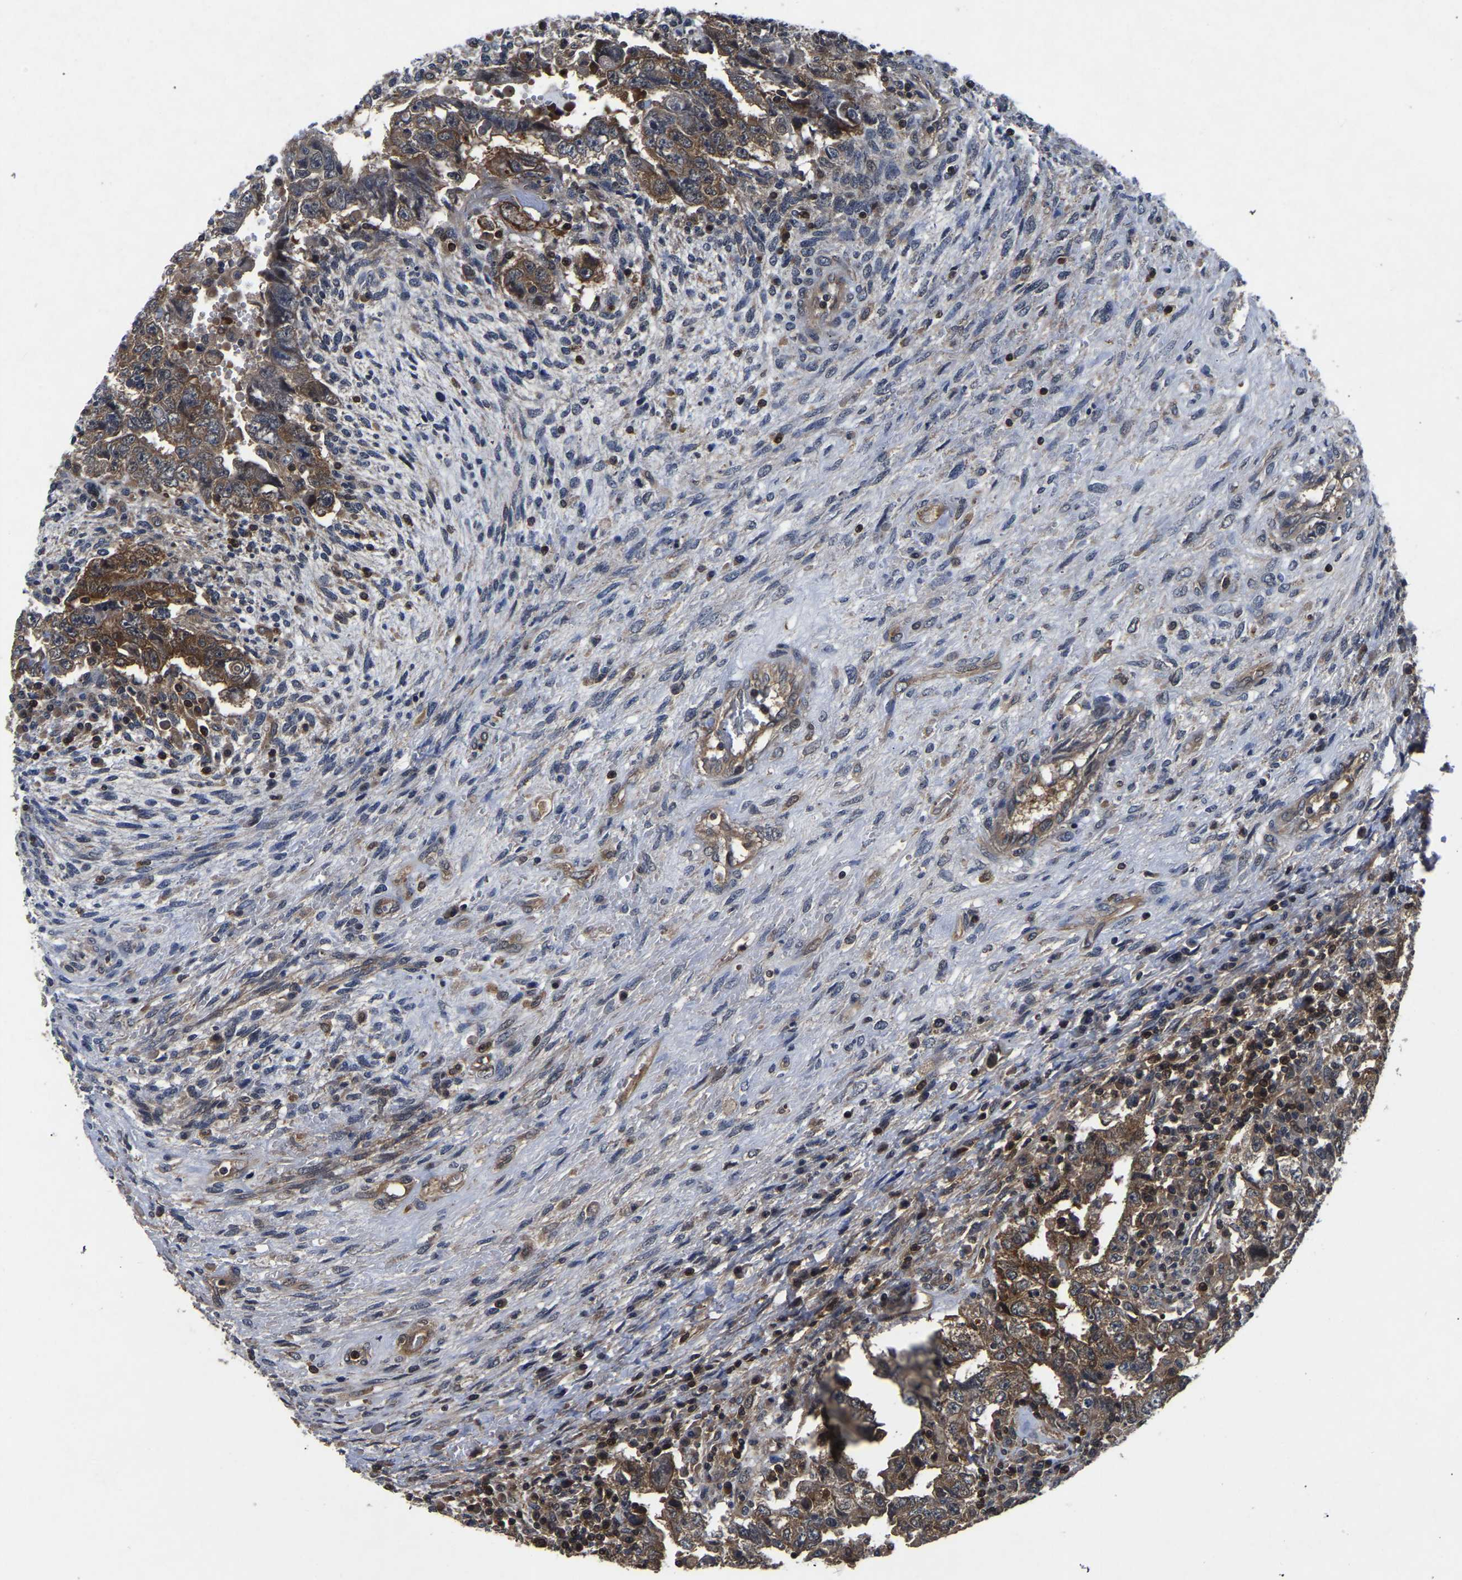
{"staining": {"intensity": "moderate", "quantity": ">75%", "location": "cytoplasmic/membranous"}, "tissue": "testis cancer", "cell_type": "Tumor cells", "image_type": "cancer", "snomed": [{"axis": "morphology", "description": "Carcinoma, Embryonal, NOS"}, {"axis": "topography", "description": "Testis"}], "caption": "Protein positivity by IHC reveals moderate cytoplasmic/membranous expression in about >75% of tumor cells in testis cancer.", "gene": "FGD5", "patient": {"sex": "male", "age": 26}}